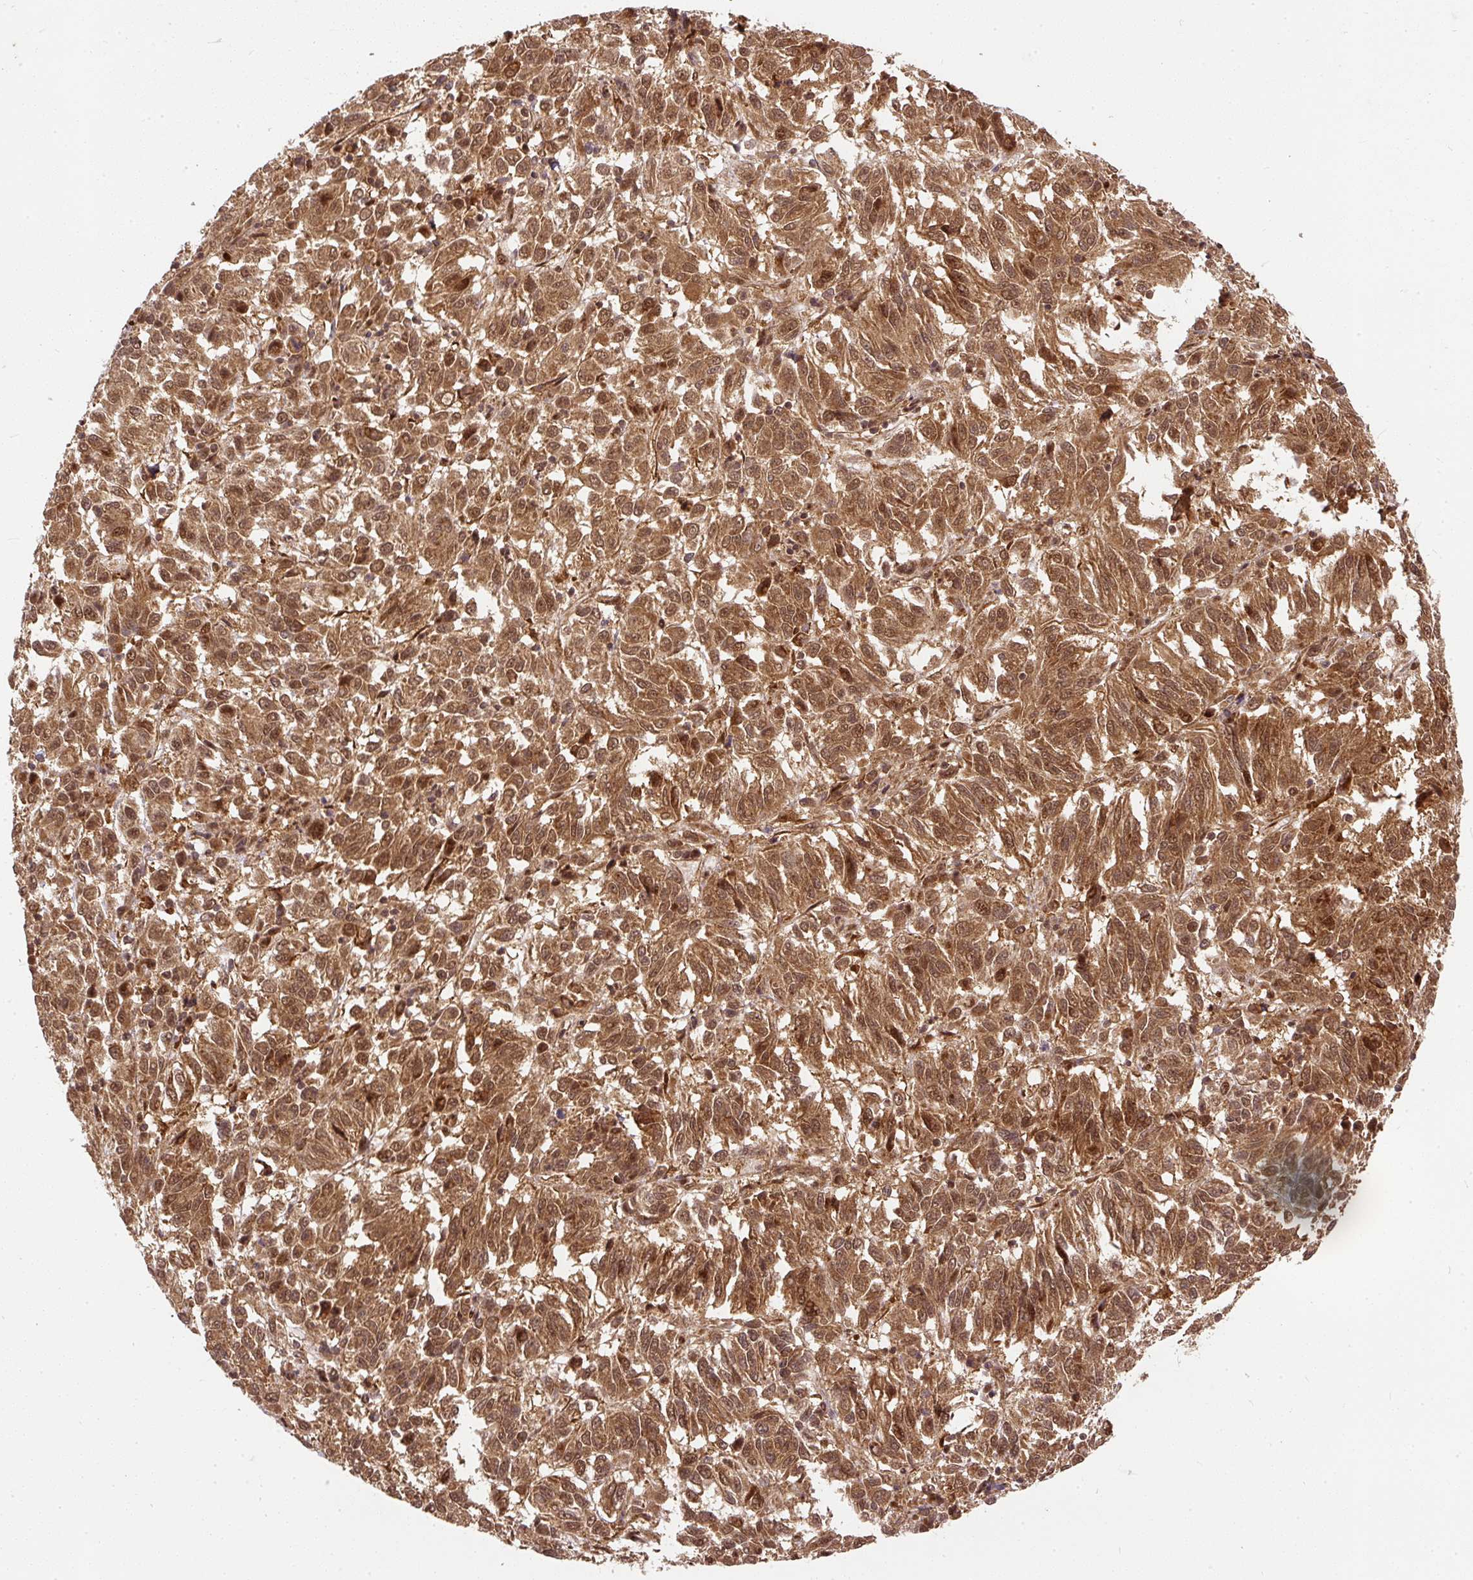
{"staining": {"intensity": "moderate", "quantity": ">75%", "location": "cytoplasmic/membranous,nuclear"}, "tissue": "melanoma", "cell_type": "Tumor cells", "image_type": "cancer", "snomed": [{"axis": "morphology", "description": "Malignant melanoma, Metastatic site"}, {"axis": "topography", "description": "Lung"}], "caption": "Protein analysis of melanoma tissue shows moderate cytoplasmic/membranous and nuclear staining in approximately >75% of tumor cells. (DAB (3,3'-diaminobenzidine) = brown stain, brightfield microscopy at high magnification).", "gene": "PSMD1", "patient": {"sex": "male", "age": 64}}